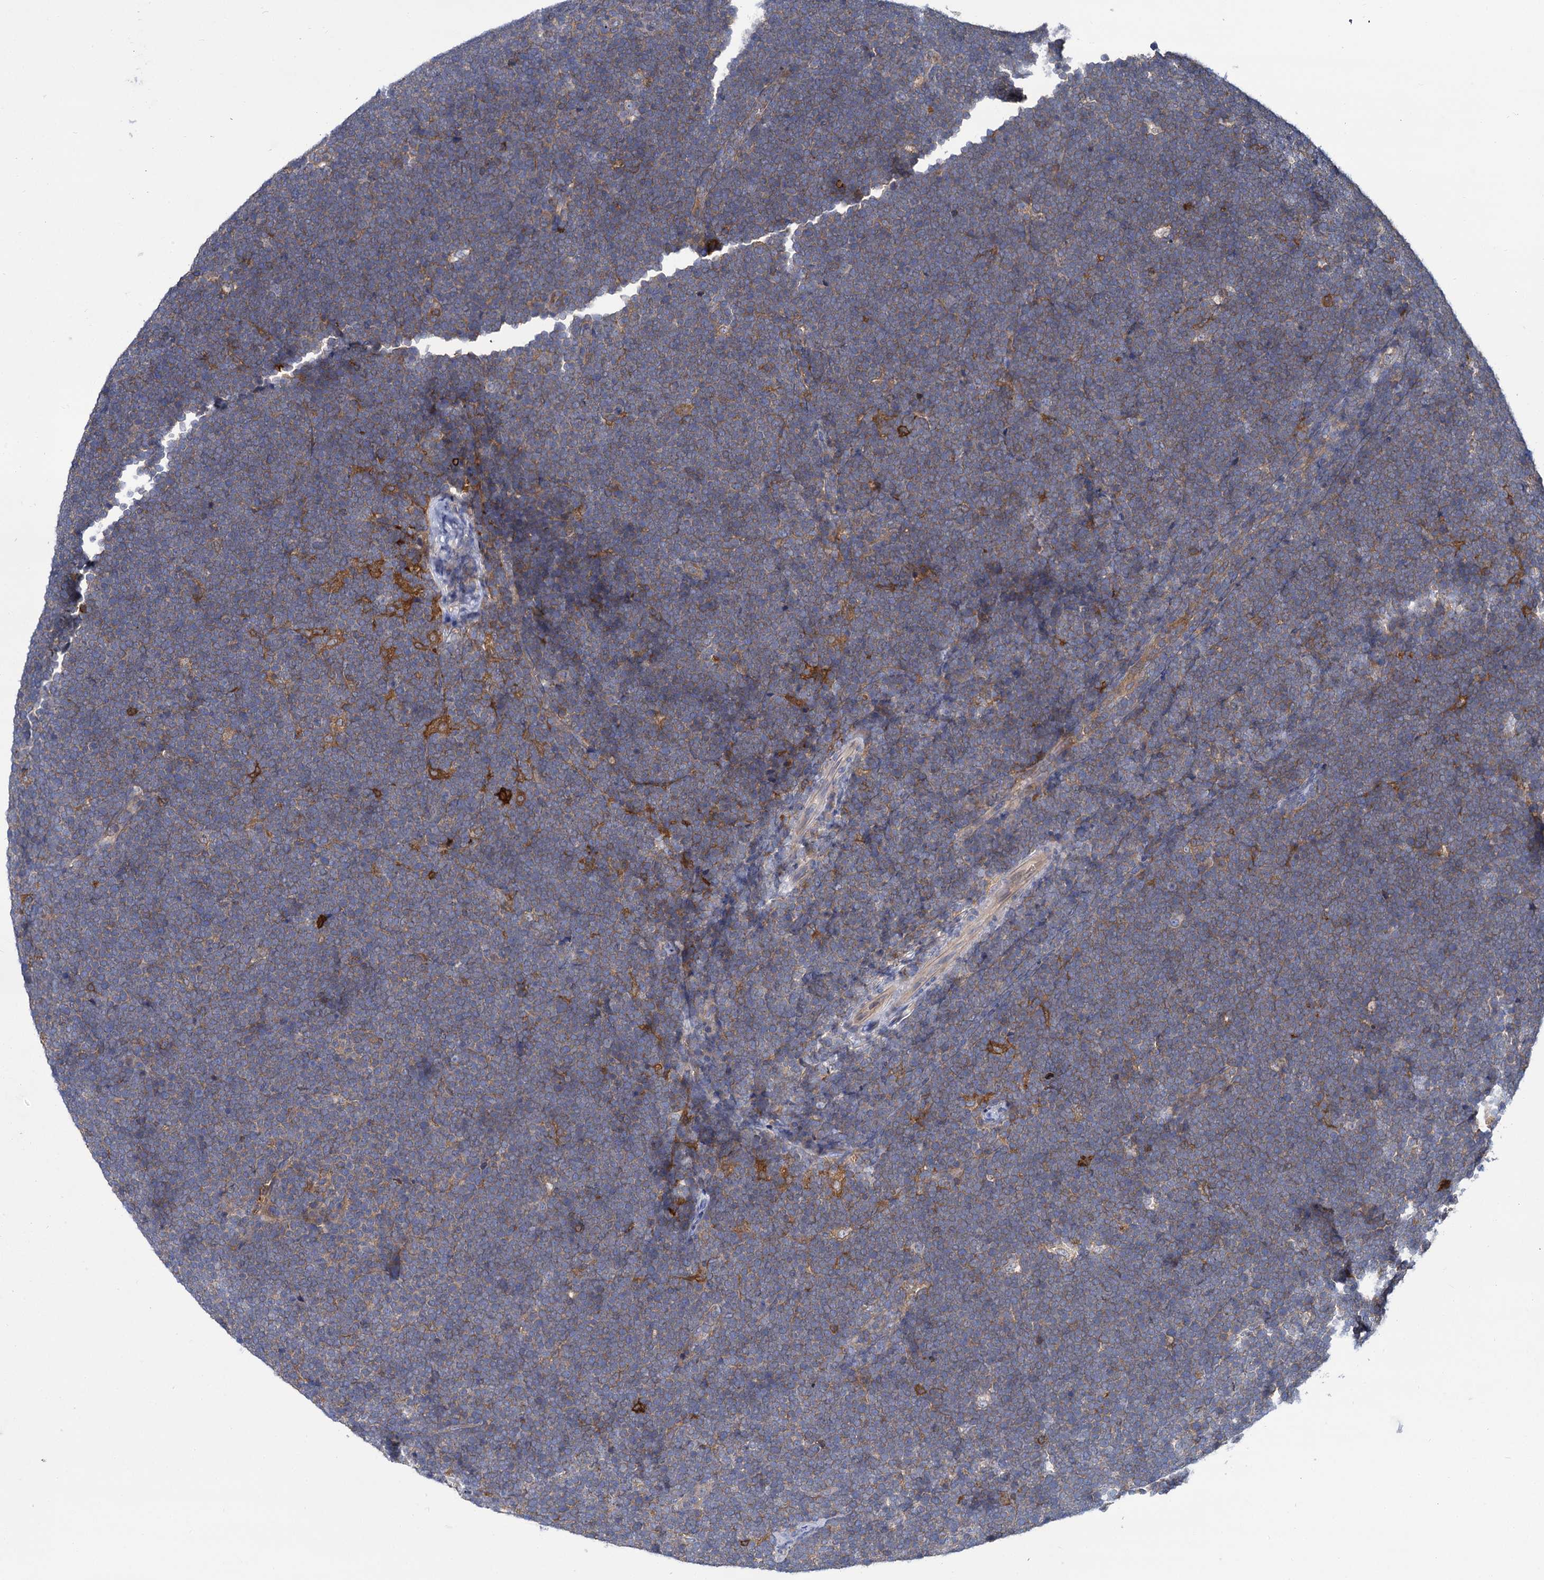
{"staining": {"intensity": "weak", "quantity": "<25%", "location": "cytoplasmic/membranous"}, "tissue": "lymphoma", "cell_type": "Tumor cells", "image_type": "cancer", "snomed": [{"axis": "morphology", "description": "Malignant lymphoma, non-Hodgkin's type, High grade"}, {"axis": "topography", "description": "Lymph node"}], "caption": "A photomicrograph of human high-grade malignant lymphoma, non-Hodgkin's type is negative for staining in tumor cells. The staining was performed using DAB (3,3'-diaminobenzidine) to visualize the protein expression in brown, while the nuclei were stained in blue with hematoxylin (Magnification: 20x).", "gene": "GCLC", "patient": {"sex": "male", "age": 13}}